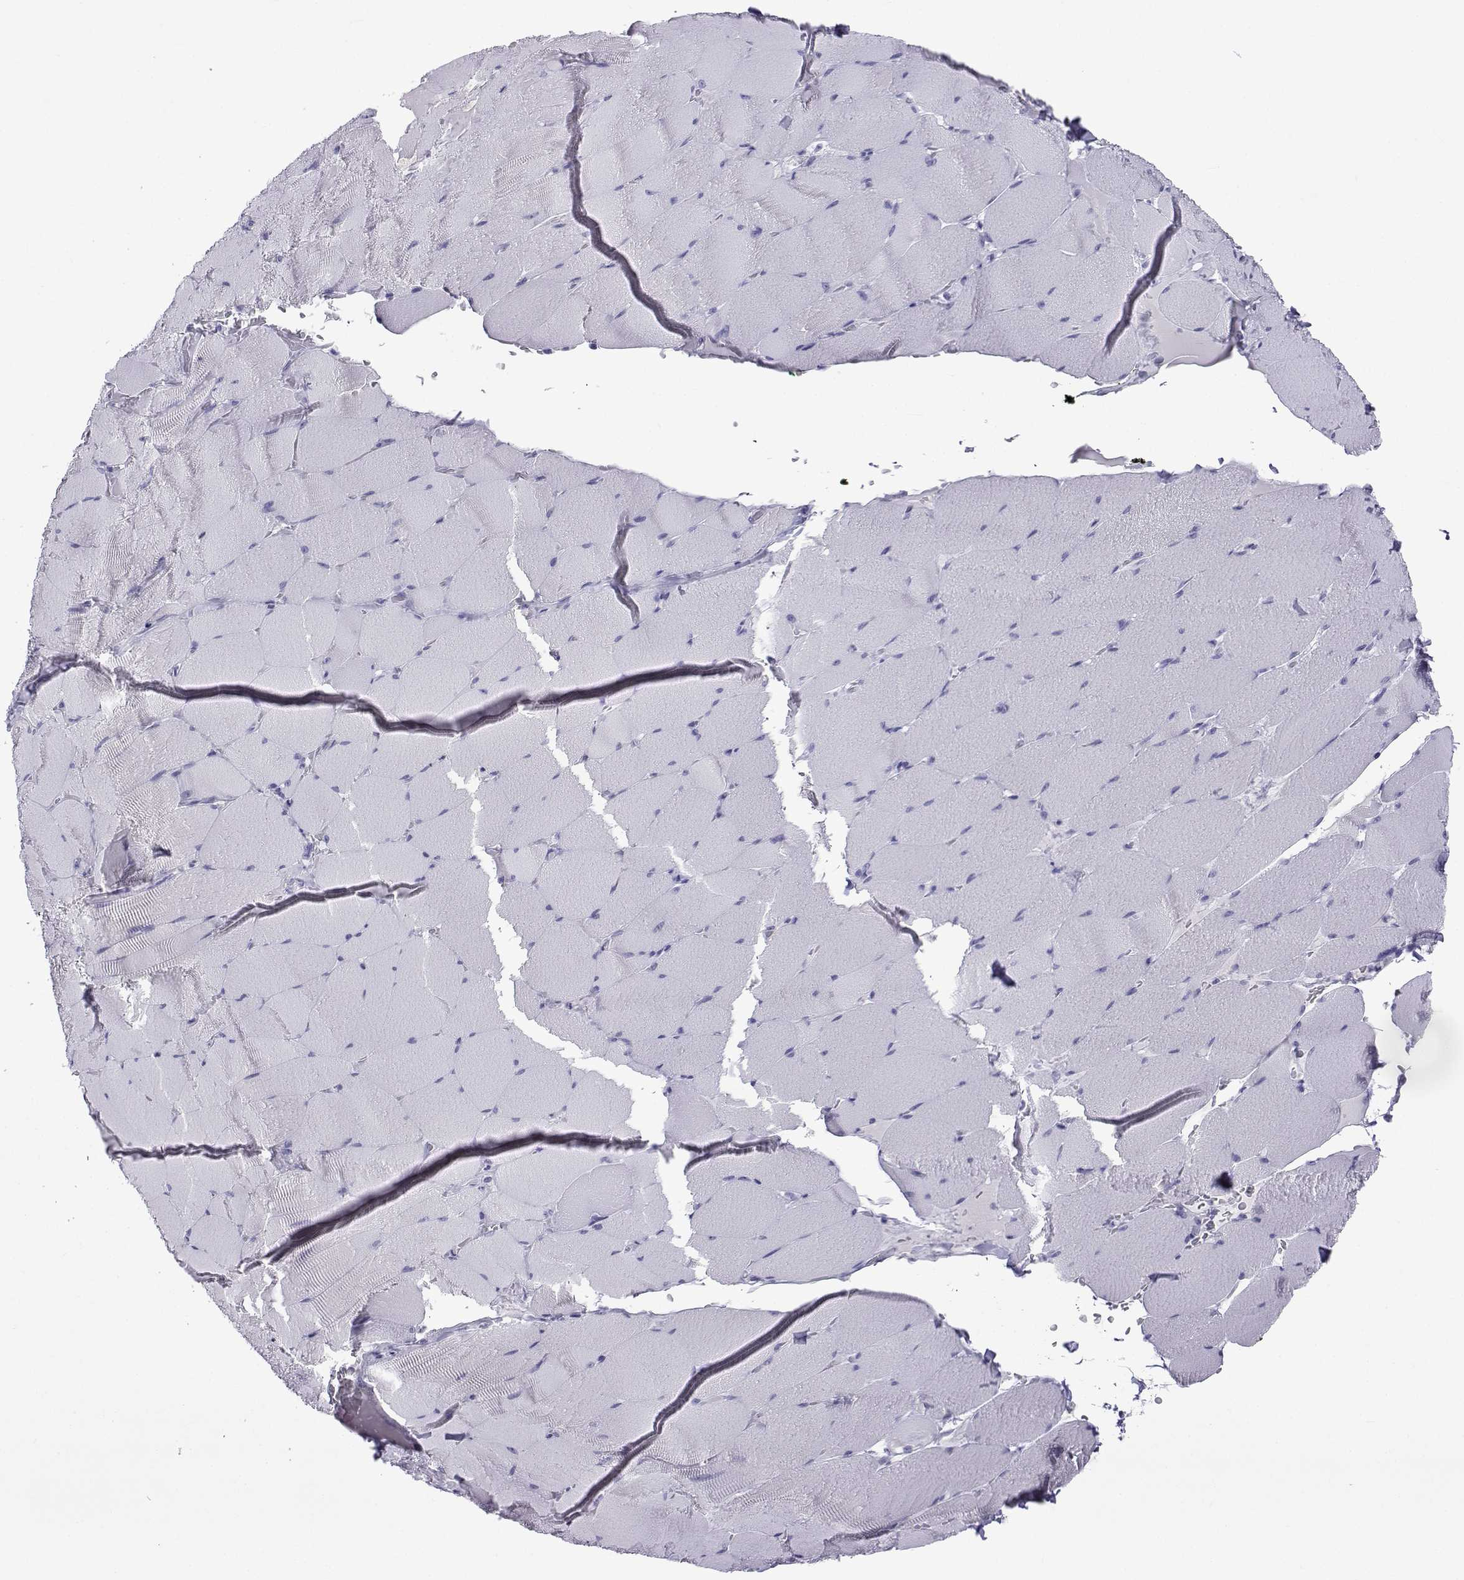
{"staining": {"intensity": "negative", "quantity": "none", "location": "none"}, "tissue": "skeletal muscle", "cell_type": "Myocytes", "image_type": "normal", "snomed": [{"axis": "morphology", "description": "Normal tissue, NOS"}, {"axis": "topography", "description": "Skeletal muscle"}], "caption": "IHC image of unremarkable skeletal muscle stained for a protein (brown), which exhibits no expression in myocytes. (DAB (3,3'-diaminobenzidine) immunohistochemistry (IHC) with hematoxylin counter stain).", "gene": "ACTL7A", "patient": {"sex": "male", "age": 56}}